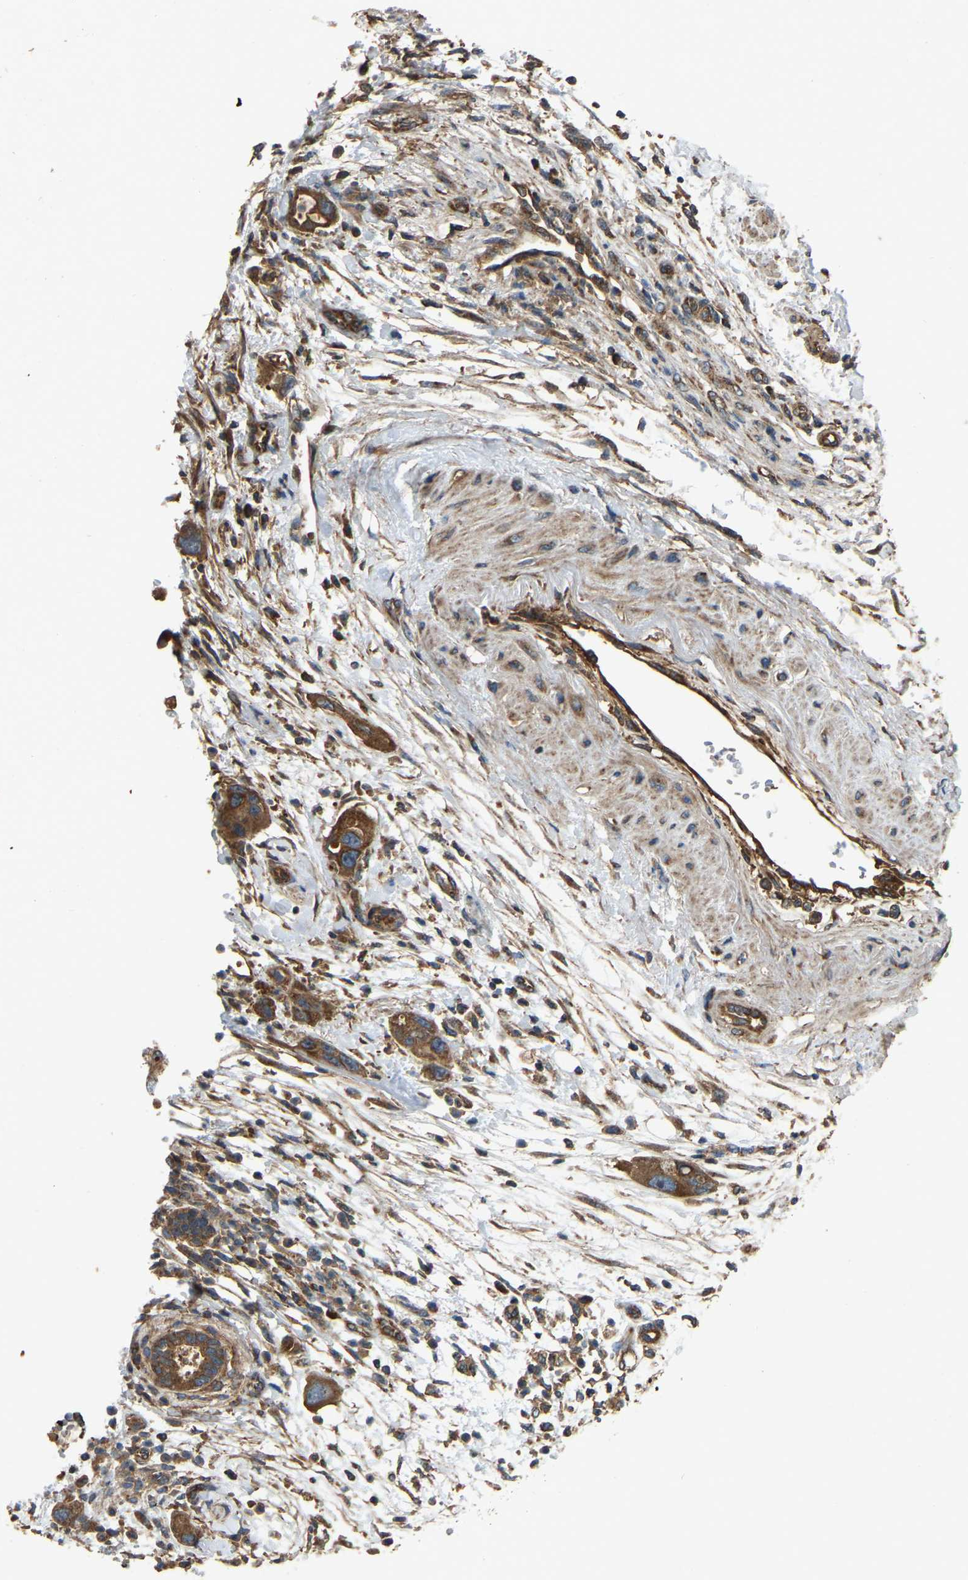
{"staining": {"intensity": "strong", "quantity": ">75%", "location": "cytoplasmic/membranous"}, "tissue": "pancreatic cancer", "cell_type": "Tumor cells", "image_type": "cancer", "snomed": [{"axis": "morphology", "description": "Normal tissue, NOS"}, {"axis": "morphology", "description": "Adenocarcinoma, NOS"}, {"axis": "topography", "description": "Pancreas"}], "caption": "Immunohistochemical staining of human pancreatic cancer reveals high levels of strong cytoplasmic/membranous protein expression in about >75% of tumor cells.", "gene": "SAMD9L", "patient": {"sex": "female", "age": 71}}